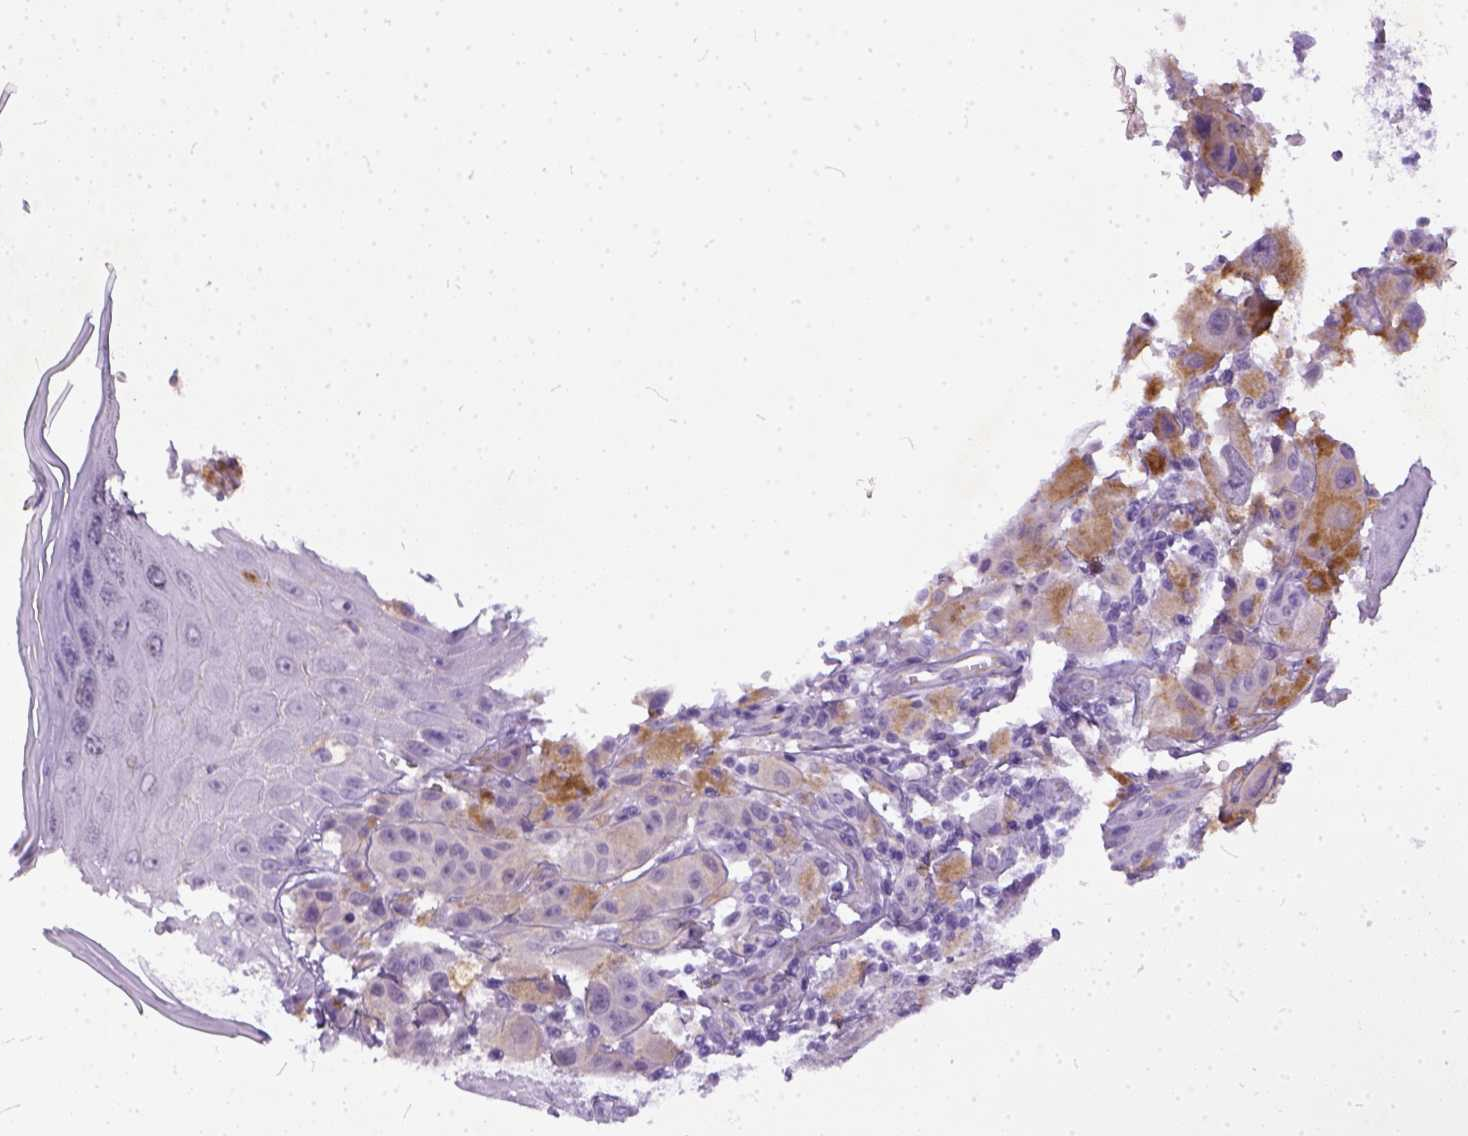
{"staining": {"intensity": "negative", "quantity": "none", "location": "none"}, "tissue": "melanoma", "cell_type": "Tumor cells", "image_type": "cancer", "snomed": [{"axis": "morphology", "description": "Malignant melanoma, NOS"}, {"axis": "topography", "description": "Skin"}], "caption": "The histopathology image displays no staining of tumor cells in malignant melanoma. (Brightfield microscopy of DAB IHC at high magnification).", "gene": "ADGRF1", "patient": {"sex": "male", "age": 67}}